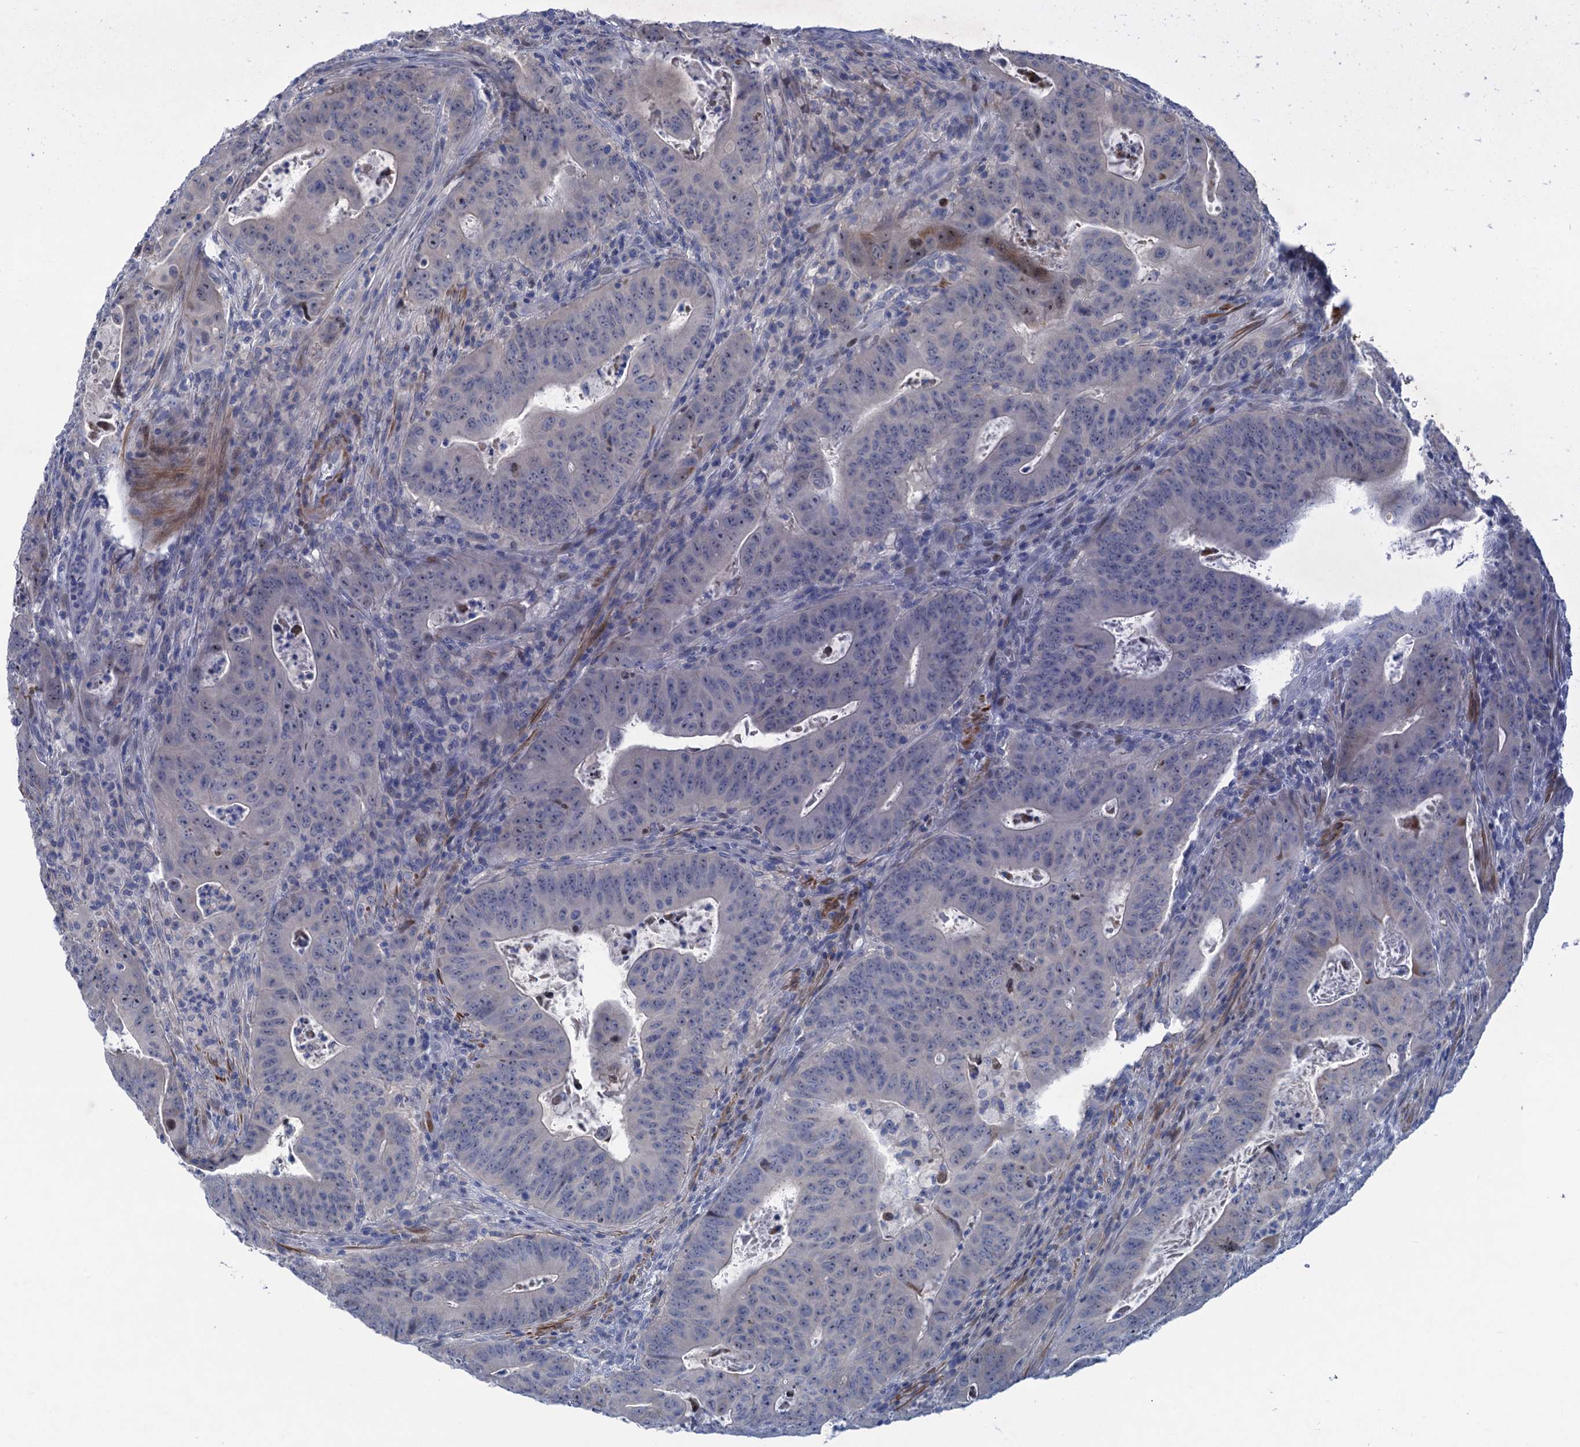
{"staining": {"intensity": "weak", "quantity": "<25%", "location": "nuclear"}, "tissue": "colorectal cancer", "cell_type": "Tumor cells", "image_type": "cancer", "snomed": [{"axis": "morphology", "description": "Adenocarcinoma, NOS"}, {"axis": "topography", "description": "Rectum"}], "caption": "Colorectal cancer (adenocarcinoma) was stained to show a protein in brown. There is no significant positivity in tumor cells.", "gene": "ESYT3", "patient": {"sex": "female", "age": 75}}